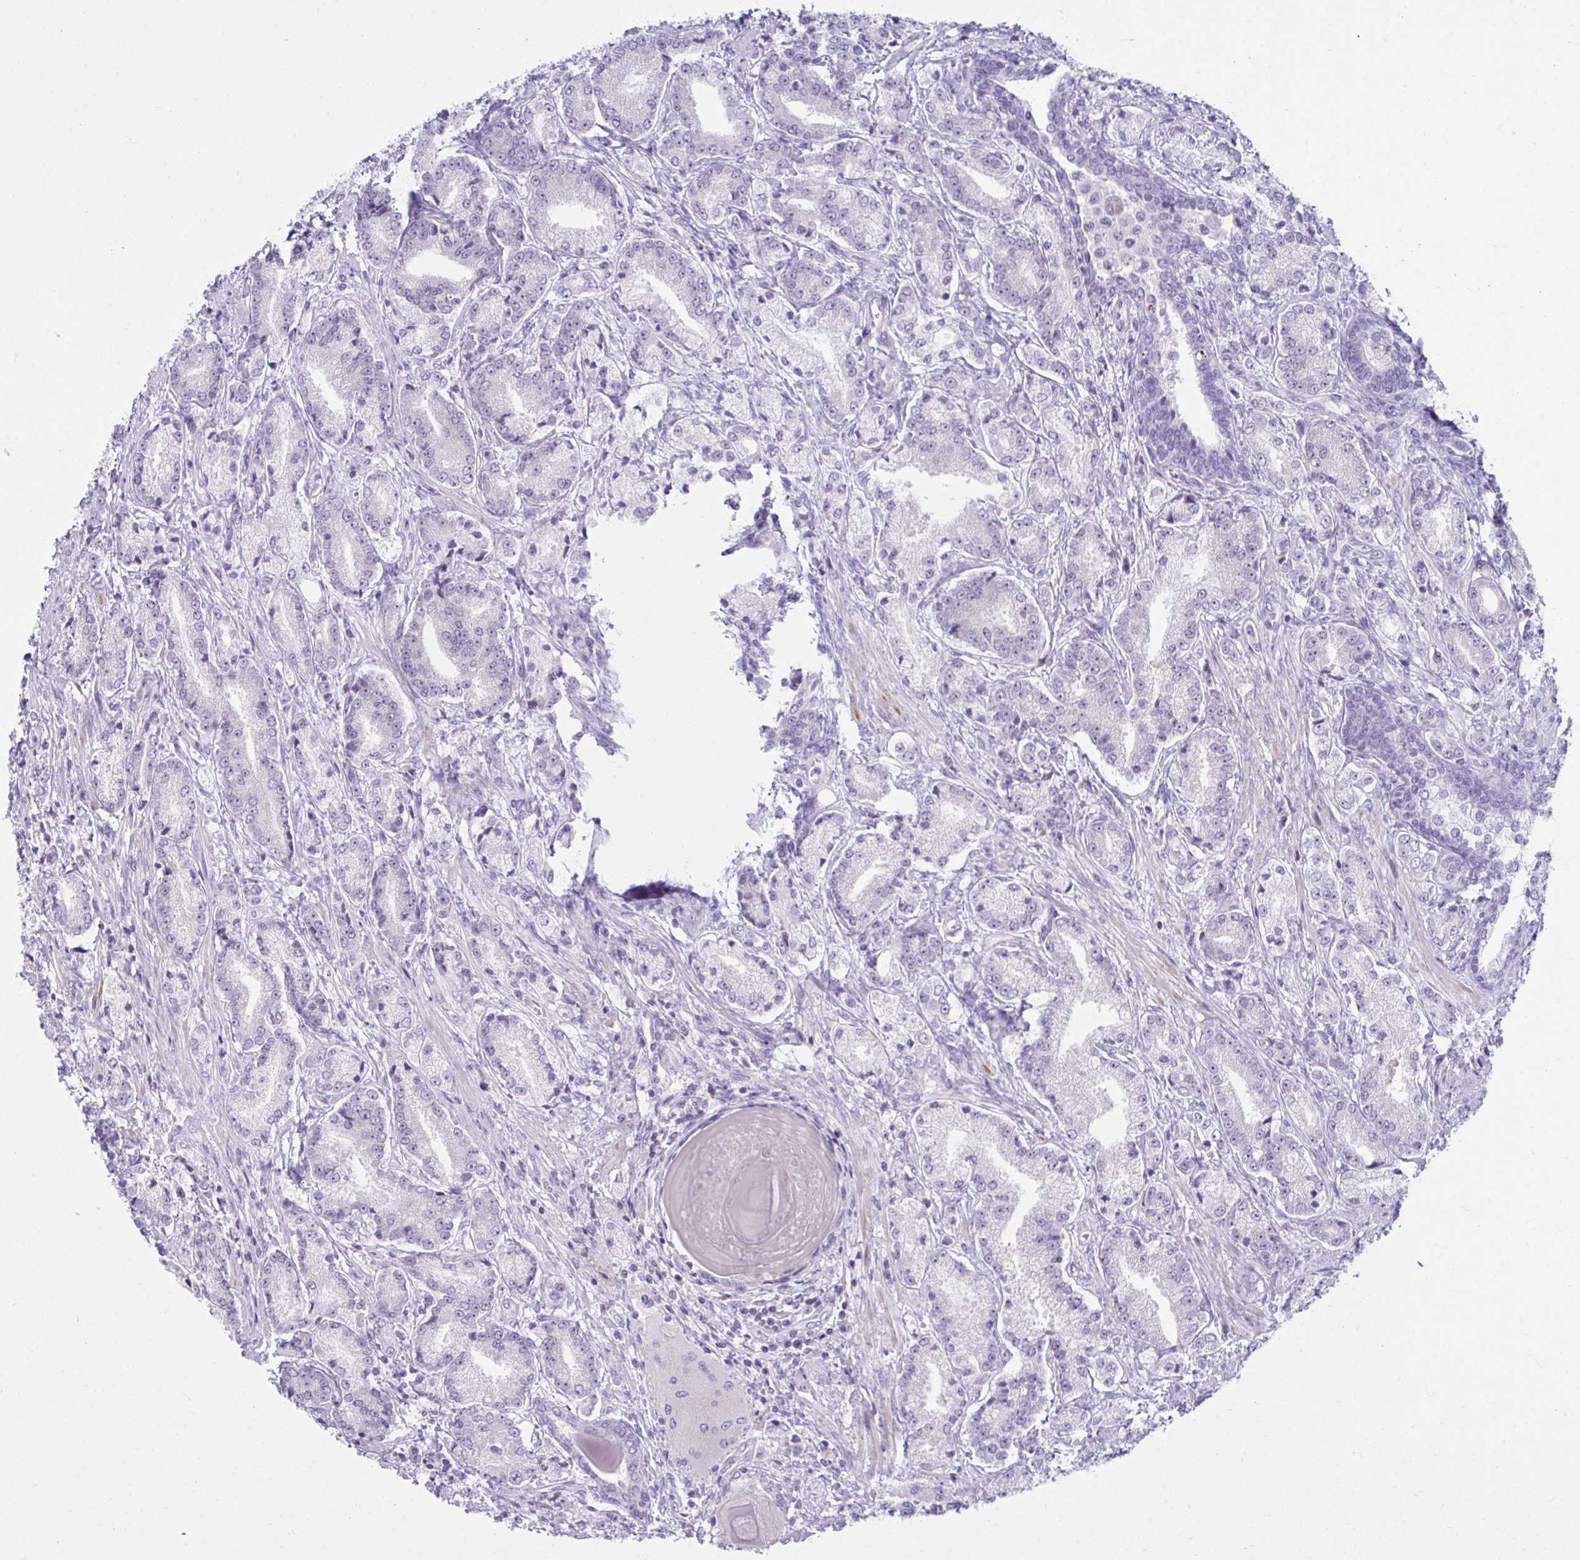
{"staining": {"intensity": "negative", "quantity": "none", "location": "none"}, "tissue": "prostate cancer", "cell_type": "Tumor cells", "image_type": "cancer", "snomed": [{"axis": "morphology", "description": "Adenocarcinoma, High grade"}, {"axis": "topography", "description": "Prostate and seminal vesicle, NOS"}], "caption": "Tumor cells show no significant expression in prostate cancer (high-grade adenocarcinoma).", "gene": "OR7A5", "patient": {"sex": "male", "age": 61}}